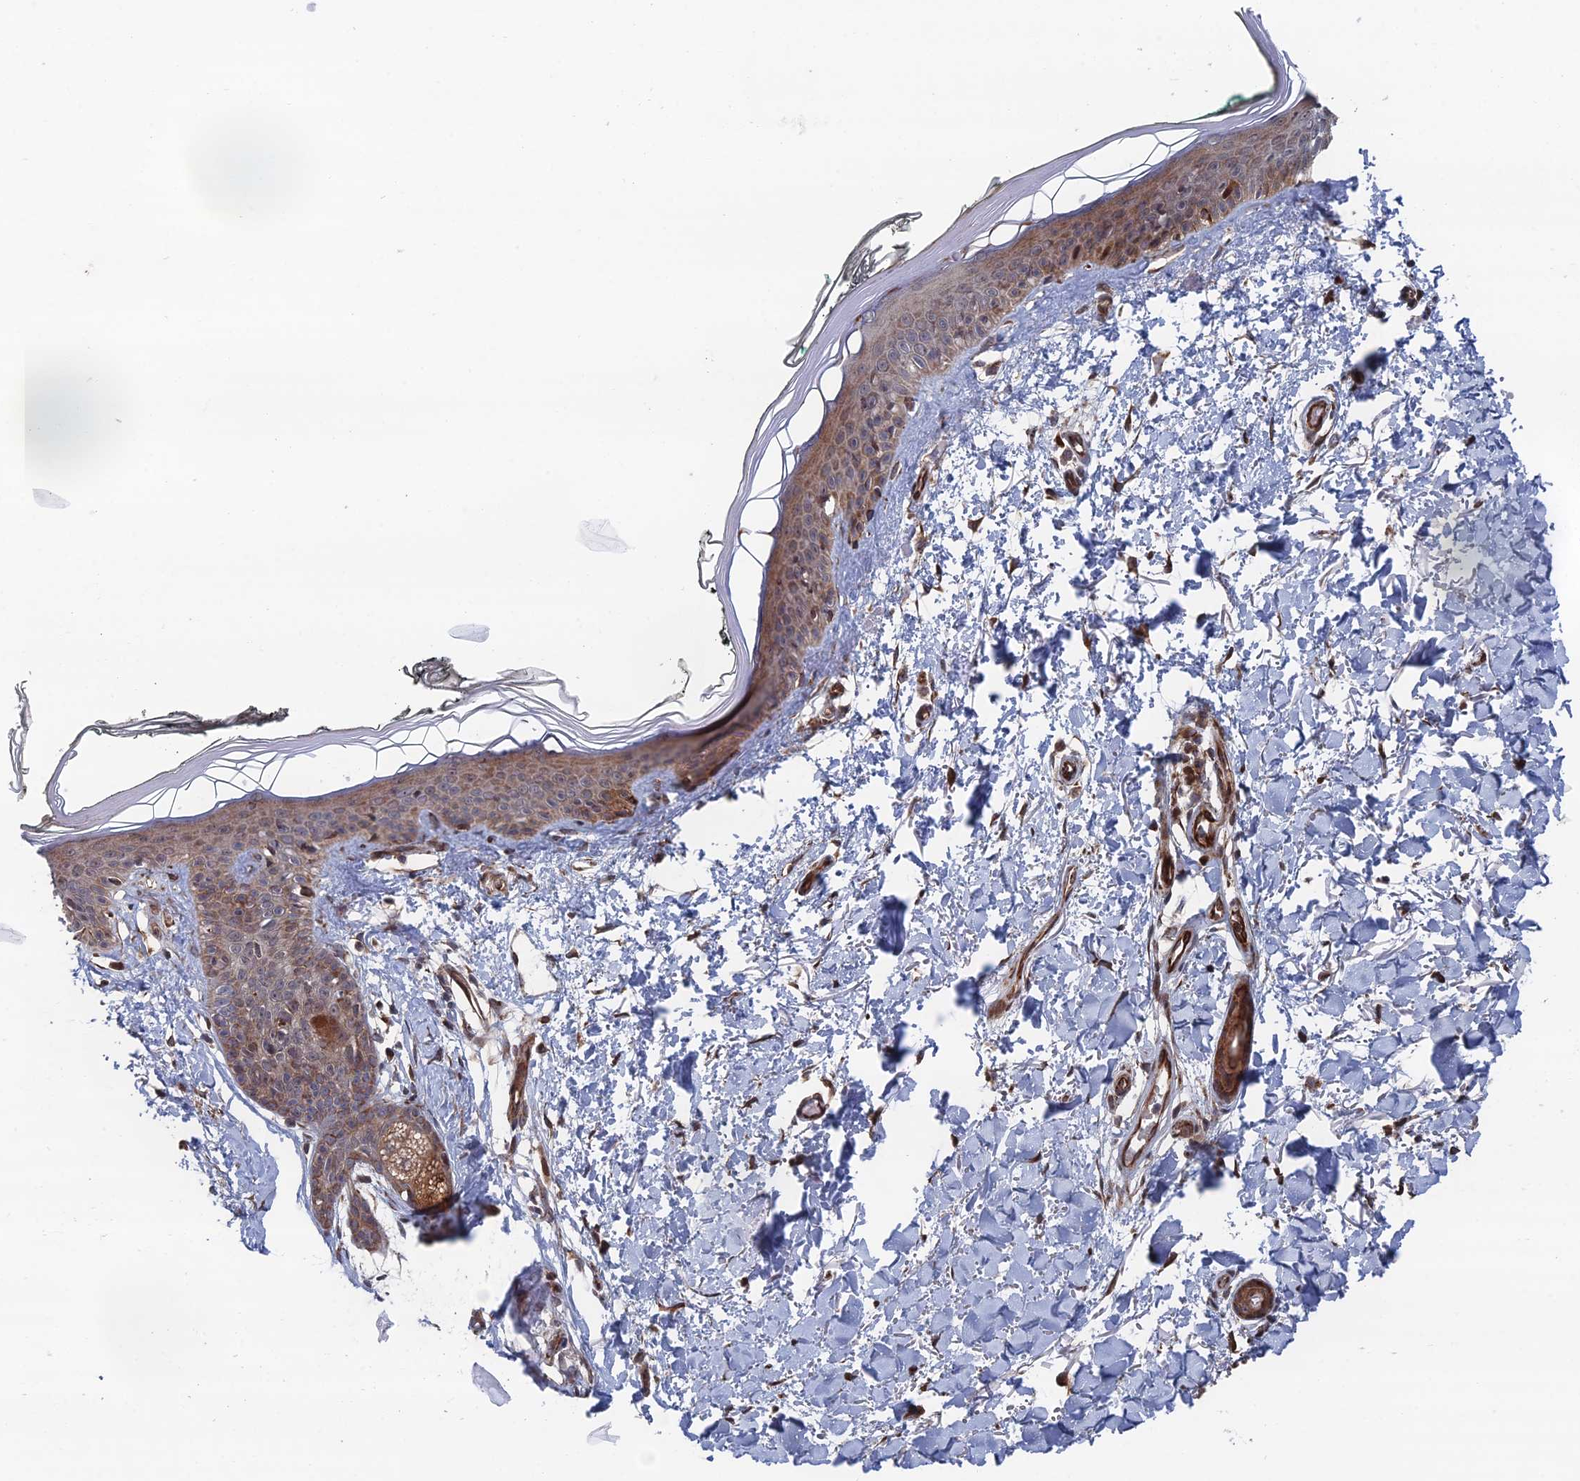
{"staining": {"intensity": "moderate", "quantity": ">75%", "location": "cytoplasmic/membranous"}, "tissue": "skin", "cell_type": "Fibroblasts", "image_type": "normal", "snomed": [{"axis": "morphology", "description": "Normal tissue, NOS"}, {"axis": "topography", "description": "Skin"}], "caption": "The image demonstrates a brown stain indicating the presence of a protein in the cytoplasmic/membranous of fibroblasts in skin. The staining was performed using DAB, with brown indicating positive protein expression. Nuclei are stained blue with hematoxylin.", "gene": "GTF2IRD1", "patient": {"sex": "male", "age": 62}}